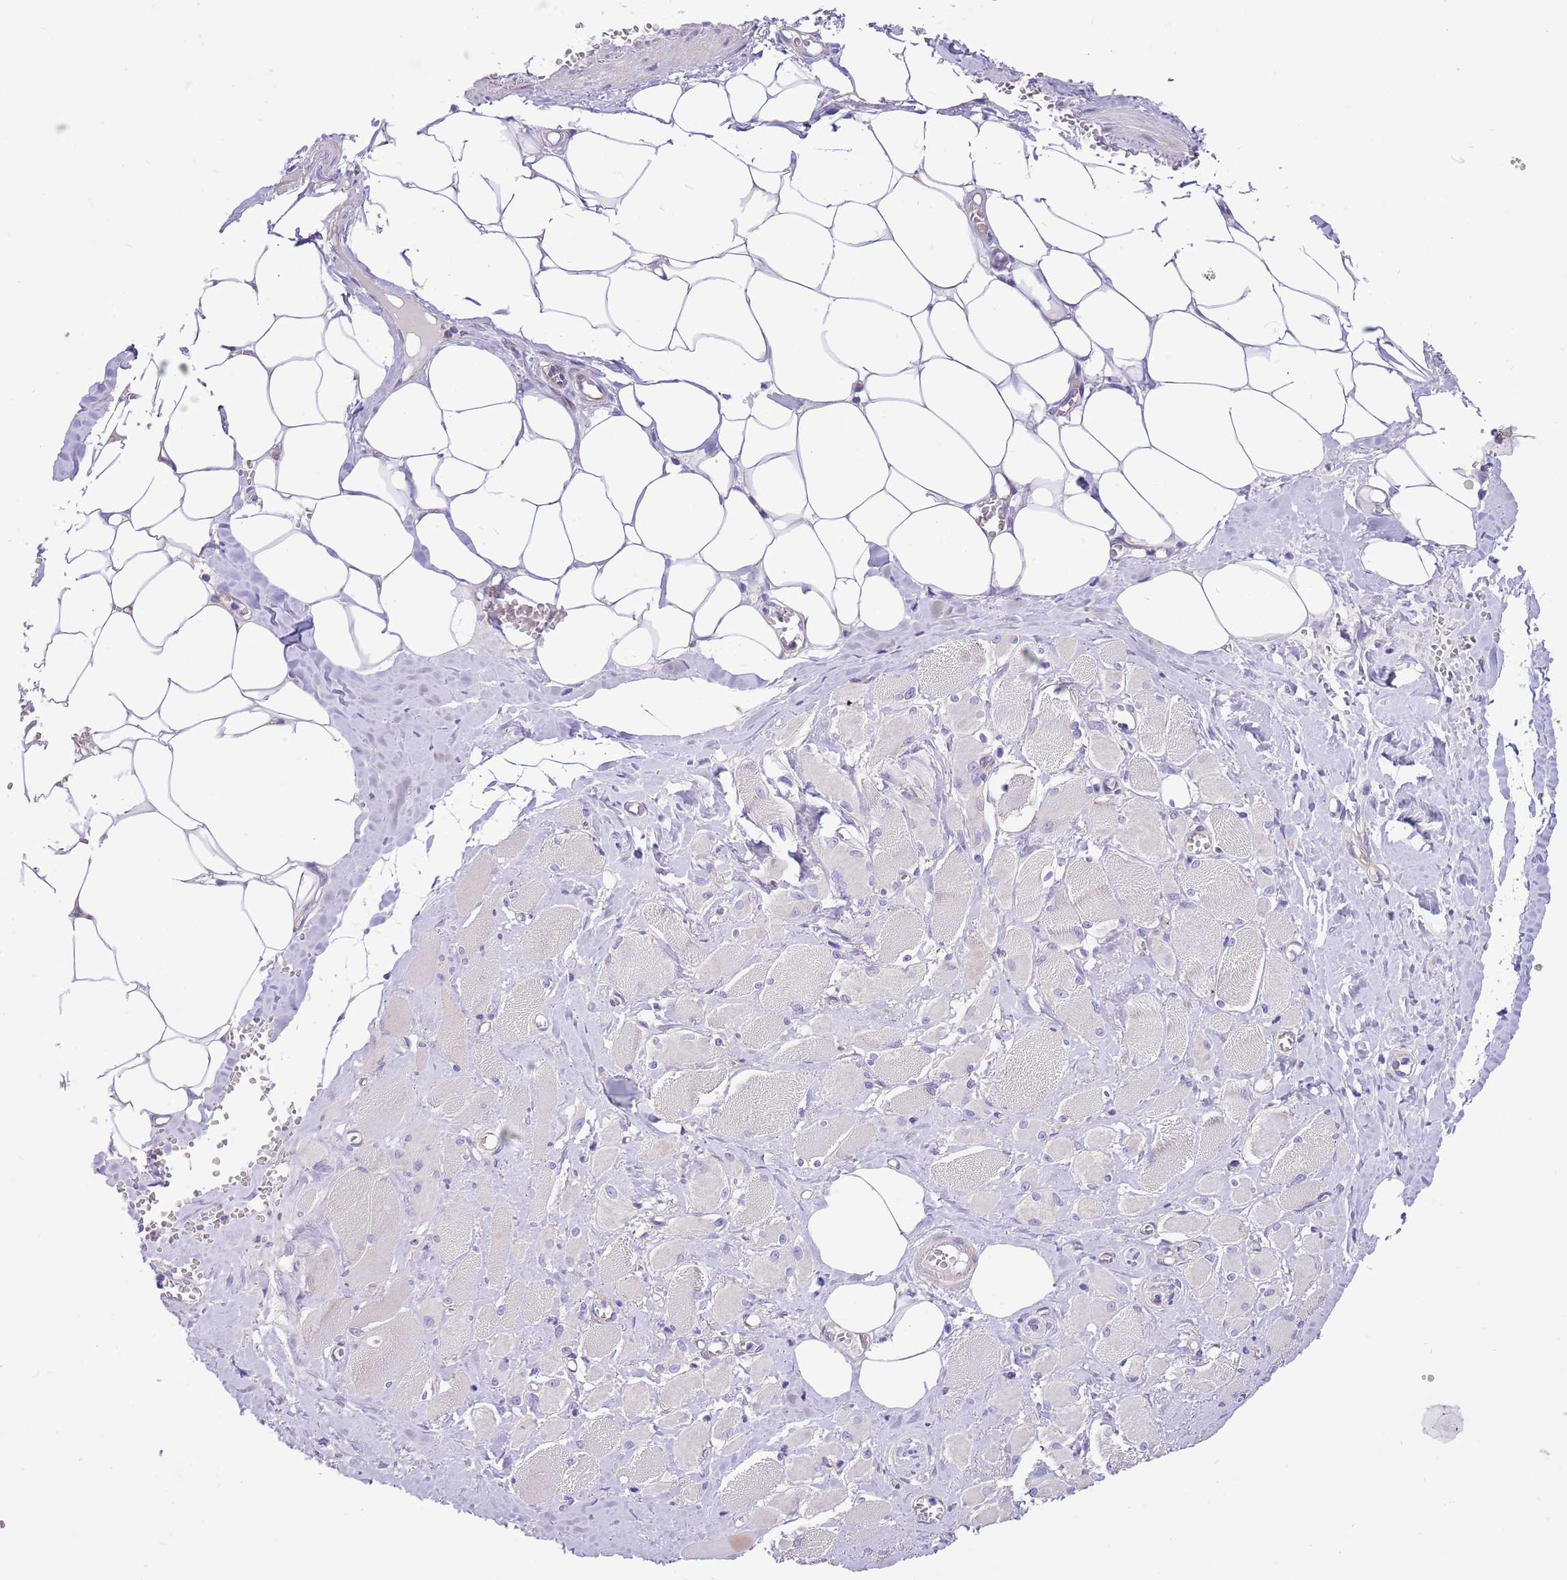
{"staining": {"intensity": "negative", "quantity": "none", "location": "none"}, "tissue": "skeletal muscle", "cell_type": "Myocytes", "image_type": "normal", "snomed": [{"axis": "morphology", "description": "Normal tissue, NOS"}, {"axis": "morphology", "description": "Basal cell carcinoma"}, {"axis": "topography", "description": "Skeletal muscle"}], "caption": "IHC histopathology image of benign skeletal muscle: human skeletal muscle stained with DAB displays no significant protein positivity in myocytes.", "gene": "SERINC3", "patient": {"sex": "female", "age": 64}}